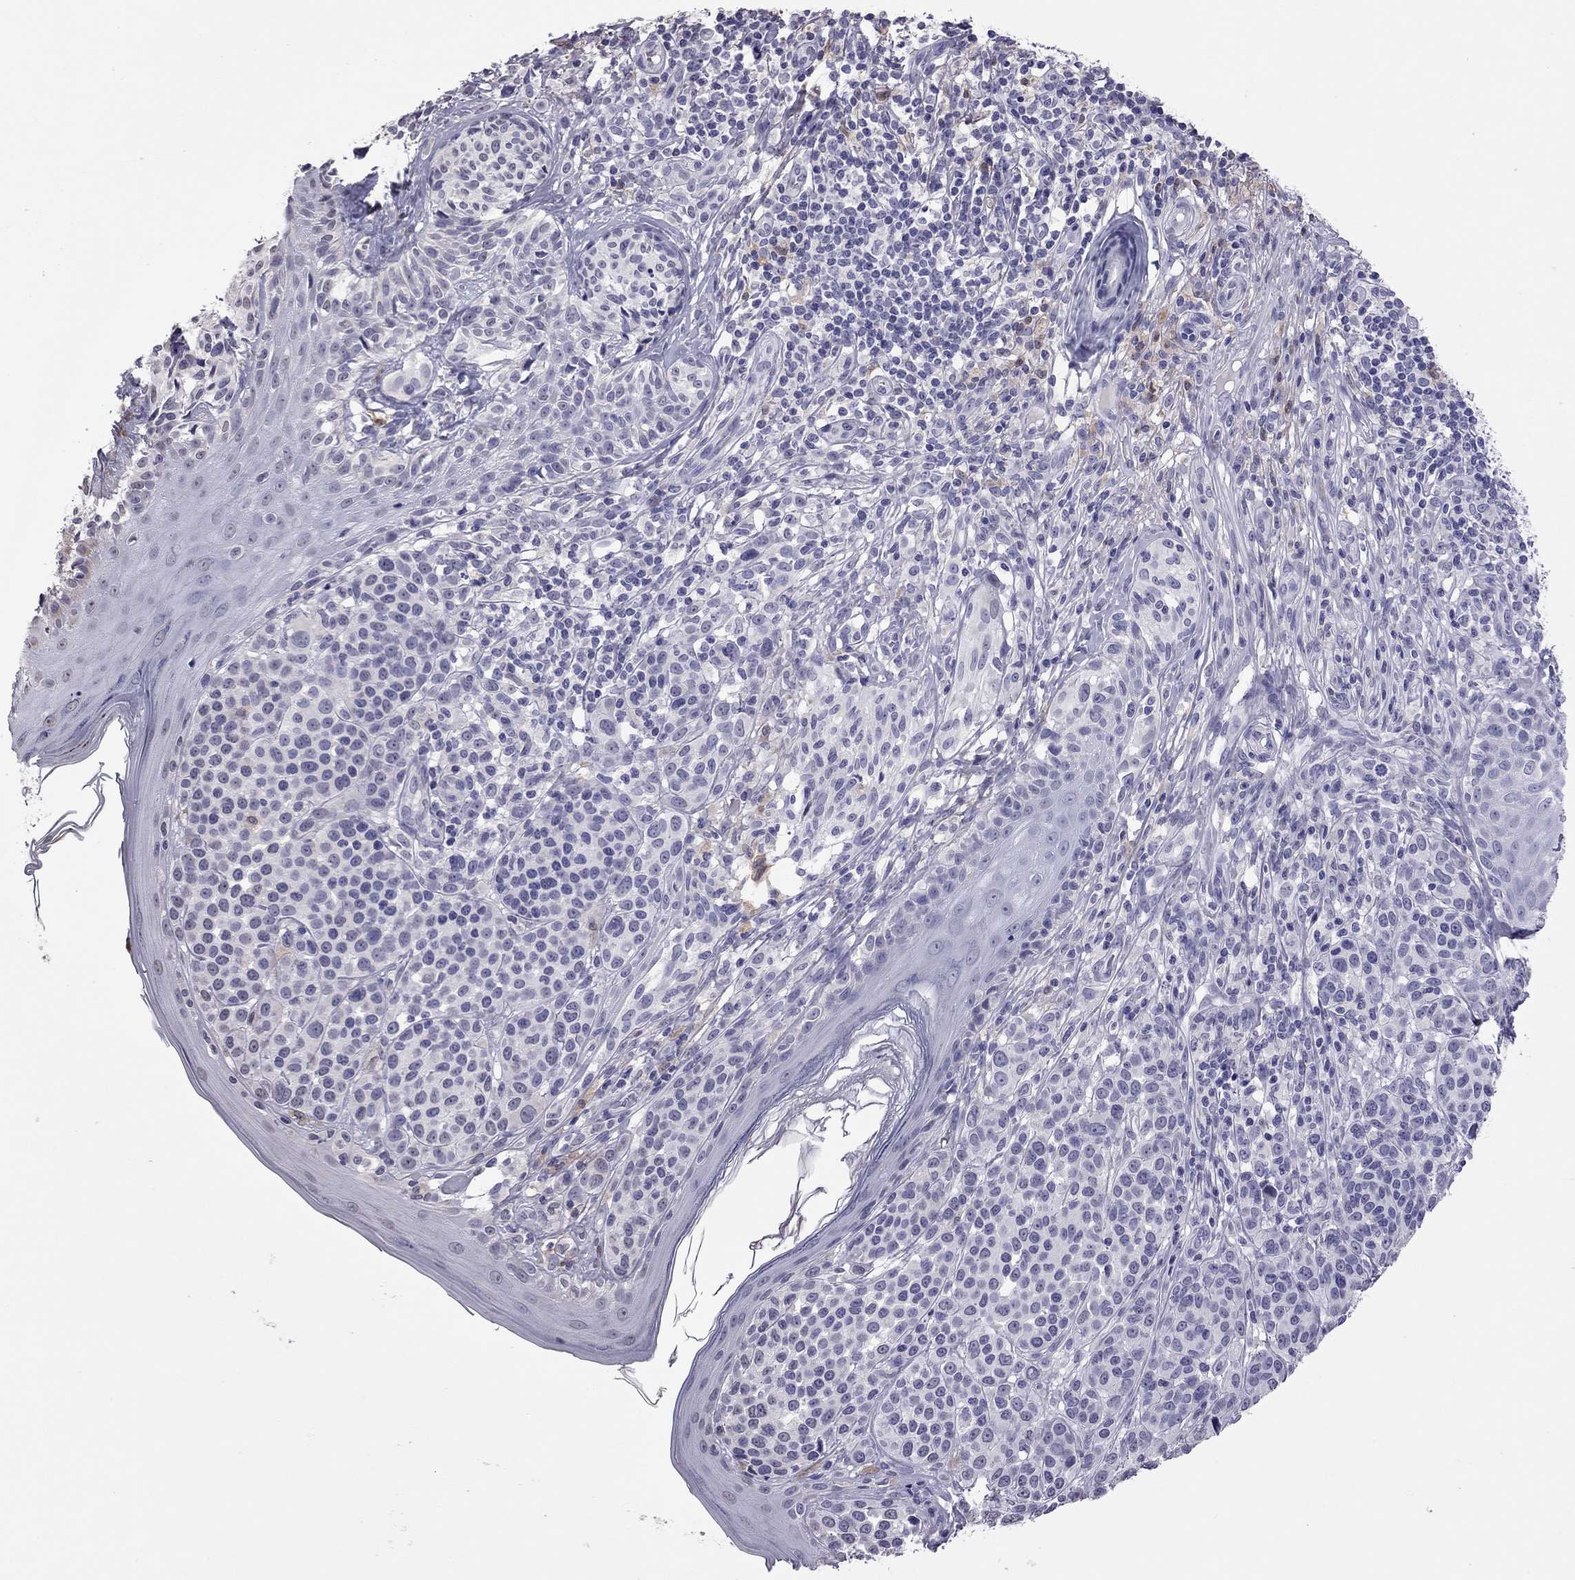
{"staining": {"intensity": "negative", "quantity": "none", "location": "none"}, "tissue": "melanoma", "cell_type": "Tumor cells", "image_type": "cancer", "snomed": [{"axis": "morphology", "description": "Malignant melanoma, NOS"}, {"axis": "topography", "description": "Skin"}], "caption": "Protein analysis of malignant melanoma shows no significant expression in tumor cells.", "gene": "PPP1R3A", "patient": {"sex": "male", "age": 79}}